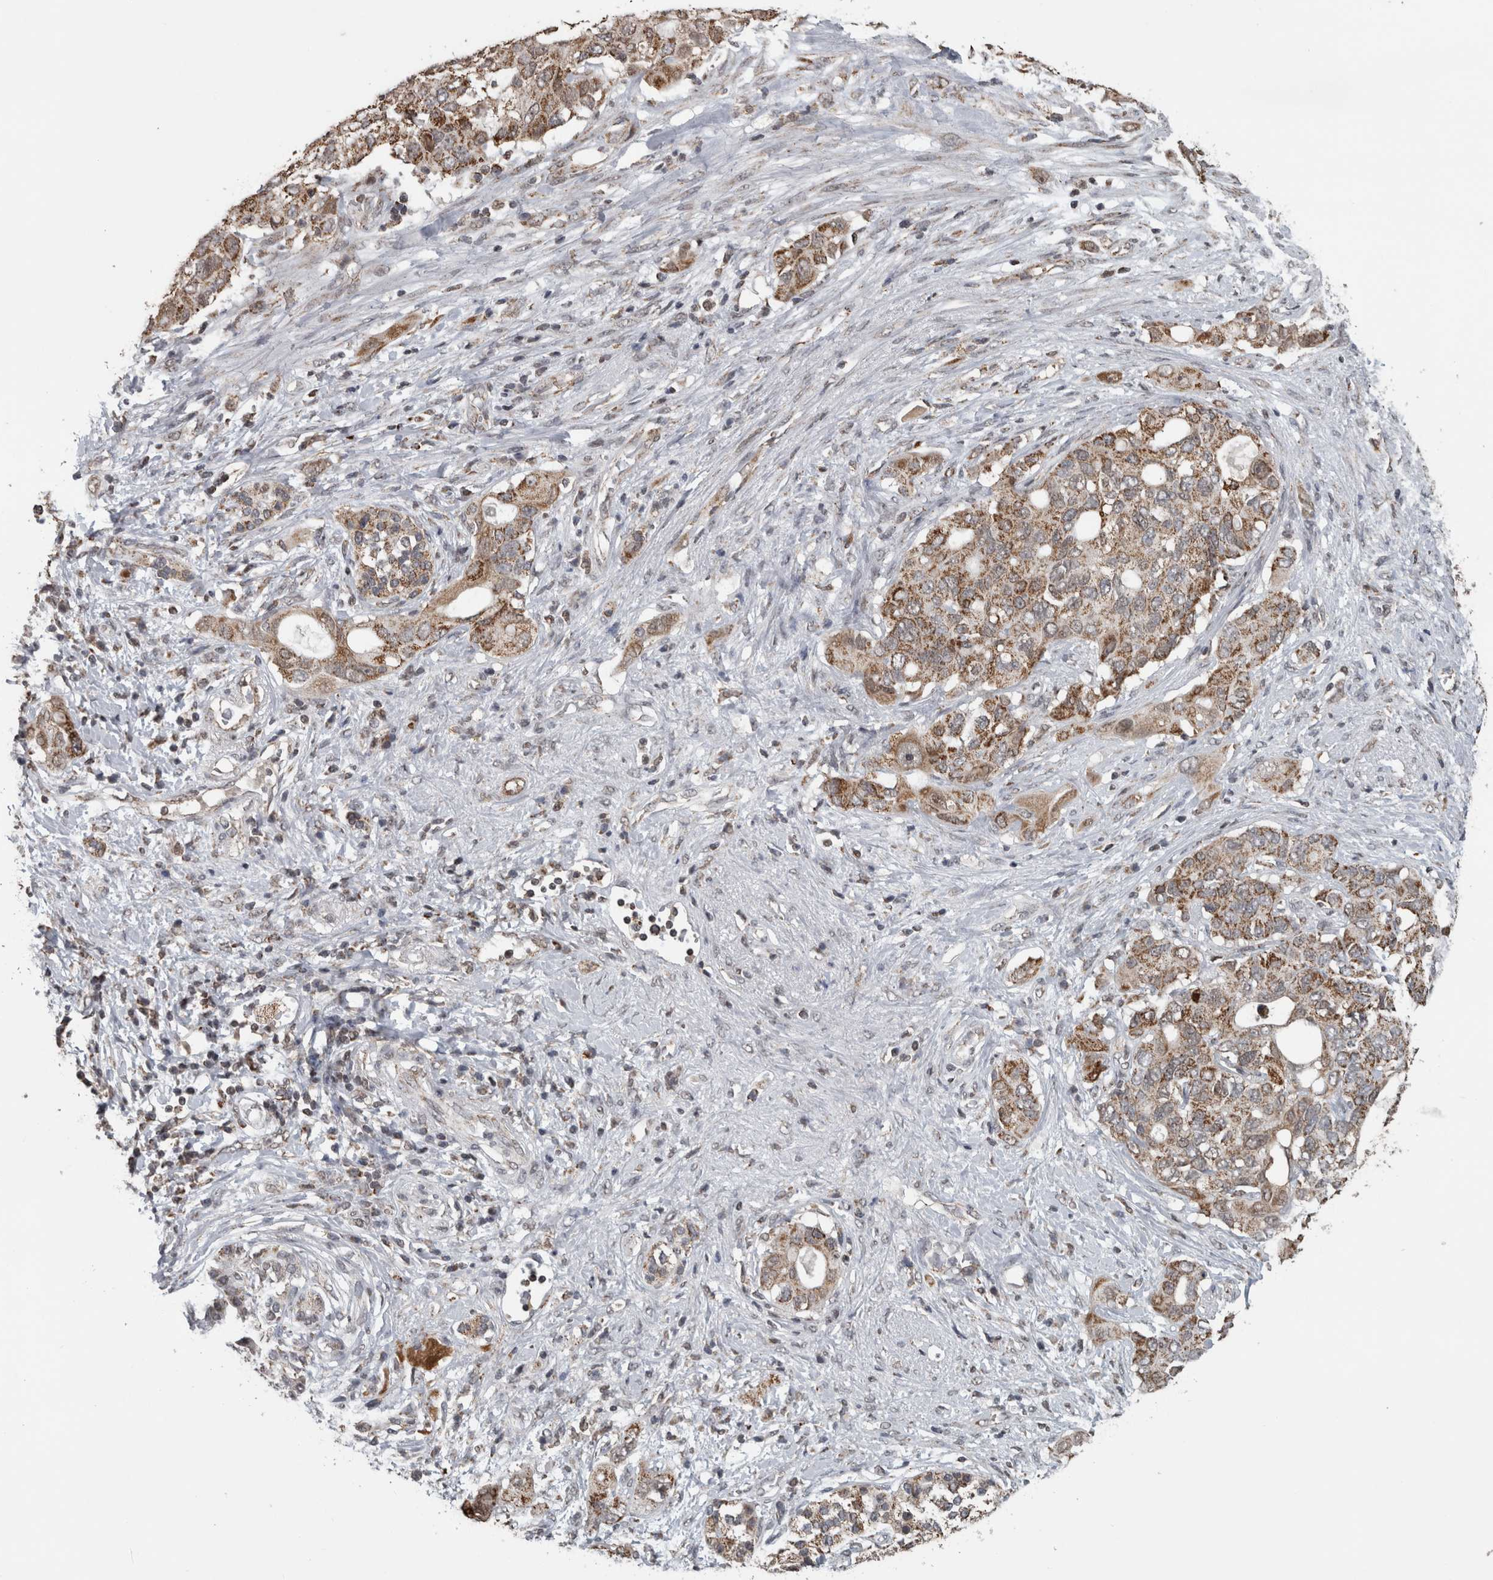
{"staining": {"intensity": "moderate", "quantity": ">75%", "location": "cytoplasmic/membranous"}, "tissue": "pancreatic cancer", "cell_type": "Tumor cells", "image_type": "cancer", "snomed": [{"axis": "morphology", "description": "Adenocarcinoma, NOS"}, {"axis": "topography", "description": "Pancreas"}], "caption": "Pancreatic cancer (adenocarcinoma) stained with a brown dye demonstrates moderate cytoplasmic/membranous positive staining in approximately >75% of tumor cells.", "gene": "OR2K2", "patient": {"sex": "female", "age": 56}}